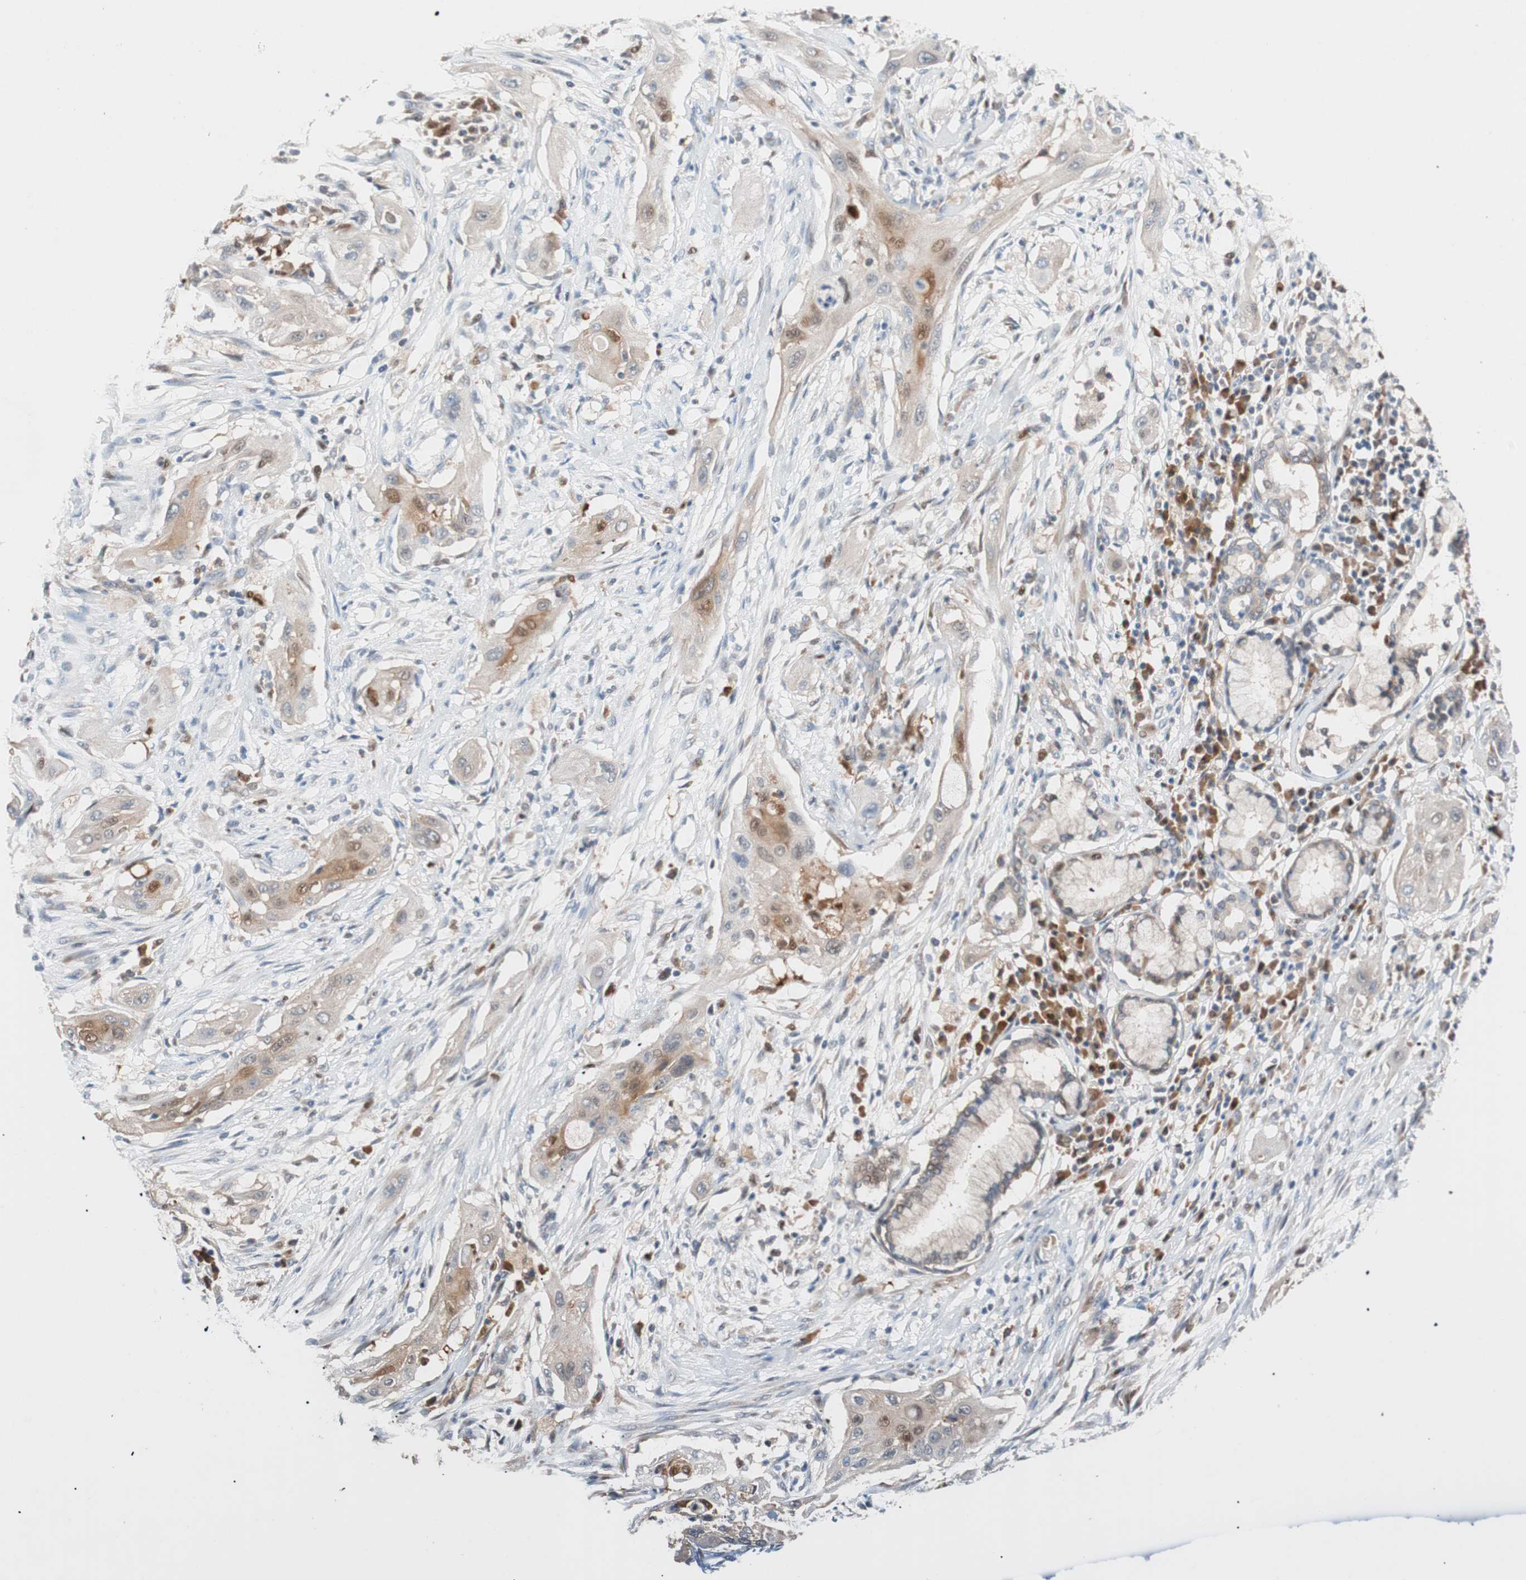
{"staining": {"intensity": "moderate", "quantity": "25%-75%", "location": "cytoplasmic/membranous"}, "tissue": "lung cancer", "cell_type": "Tumor cells", "image_type": "cancer", "snomed": [{"axis": "morphology", "description": "Squamous cell carcinoma, NOS"}, {"axis": "topography", "description": "Lung"}], "caption": "Protein analysis of squamous cell carcinoma (lung) tissue demonstrates moderate cytoplasmic/membranous expression in about 25%-75% of tumor cells. The staining was performed using DAB (3,3'-diaminobenzidine), with brown indicating positive protein expression. Nuclei are stained blue with hematoxylin.", "gene": "FAAH", "patient": {"sex": "female", "age": 47}}